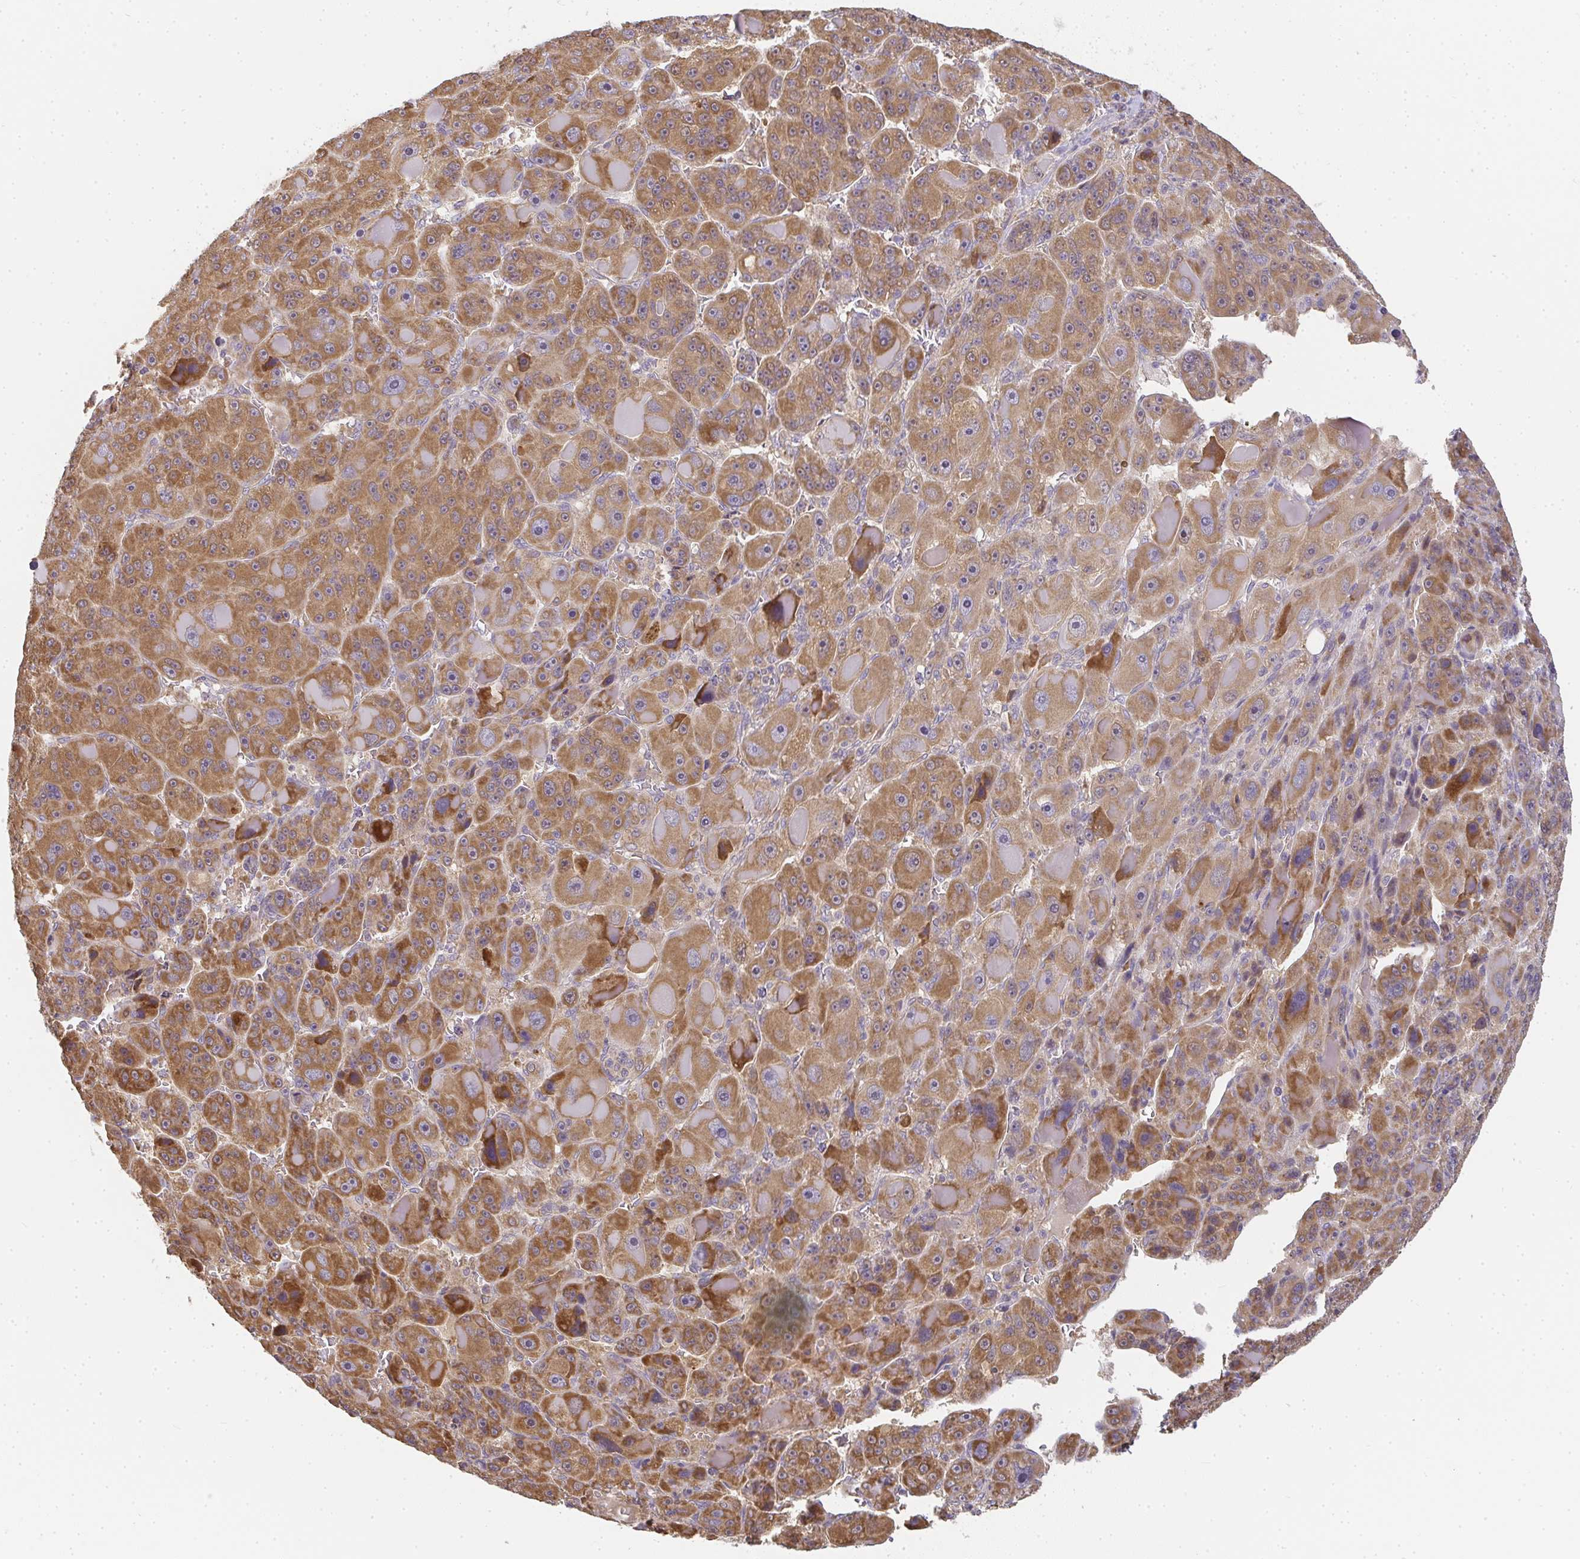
{"staining": {"intensity": "moderate", "quantity": ">75%", "location": "cytoplasmic/membranous"}, "tissue": "liver cancer", "cell_type": "Tumor cells", "image_type": "cancer", "snomed": [{"axis": "morphology", "description": "Carcinoma, Hepatocellular, NOS"}, {"axis": "topography", "description": "Liver"}], "caption": "Protein analysis of liver cancer tissue reveals moderate cytoplasmic/membranous expression in about >75% of tumor cells.", "gene": "SLC35B3", "patient": {"sex": "male", "age": 76}}